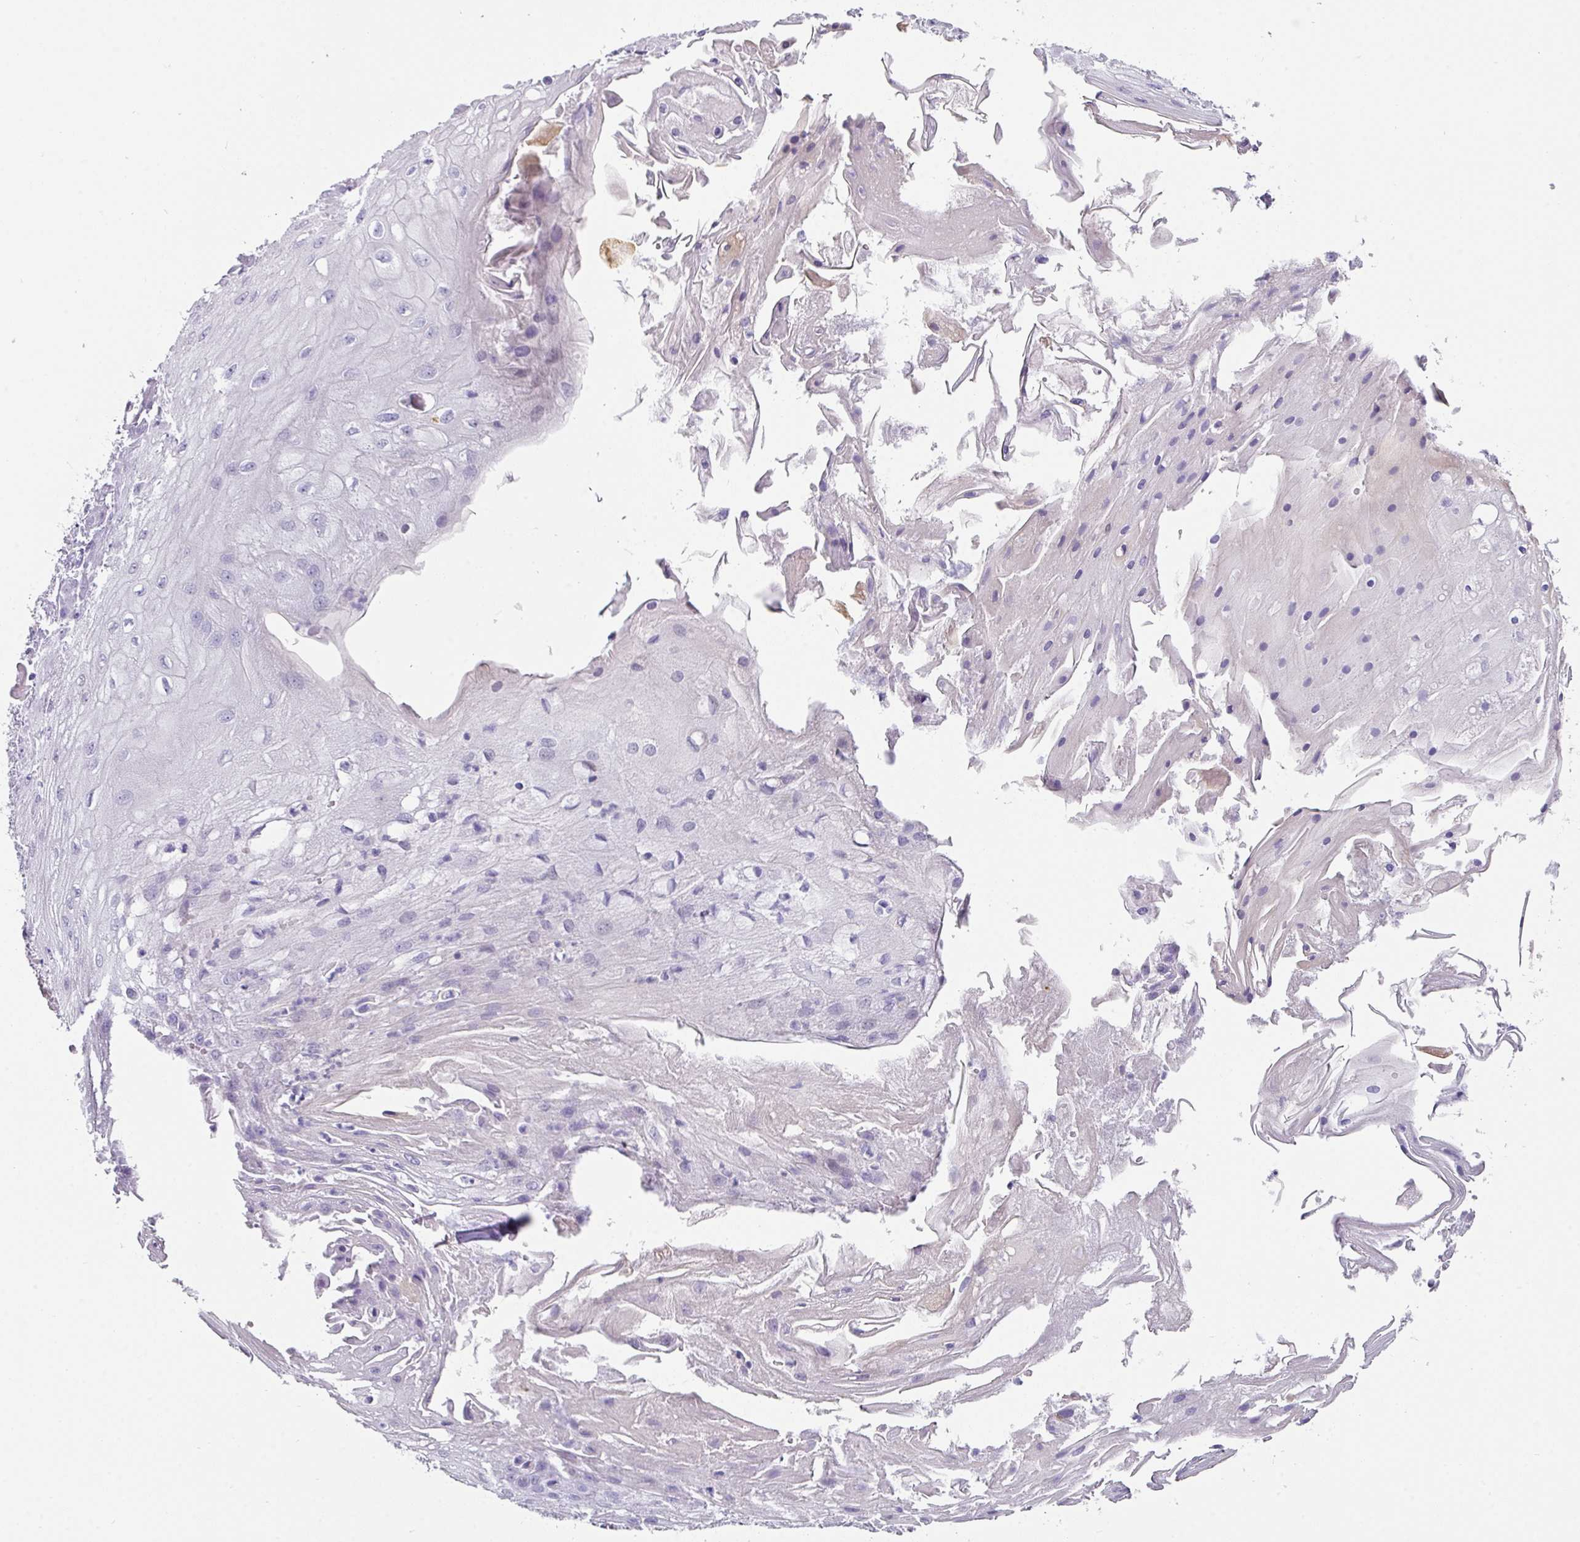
{"staining": {"intensity": "negative", "quantity": "none", "location": "none"}, "tissue": "skin cancer", "cell_type": "Tumor cells", "image_type": "cancer", "snomed": [{"axis": "morphology", "description": "Squamous cell carcinoma, NOS"}, {"axis": "topography", "description": "Skin"}], "caption": "This histopathology image is of skin cancer stained with IHC to label a protein in brown with the nuclei are counter-stained blue. There is no positivity in tumor cells.", "gene": "ANKRD29", "patient": {"sex": "male", "age": 70}}